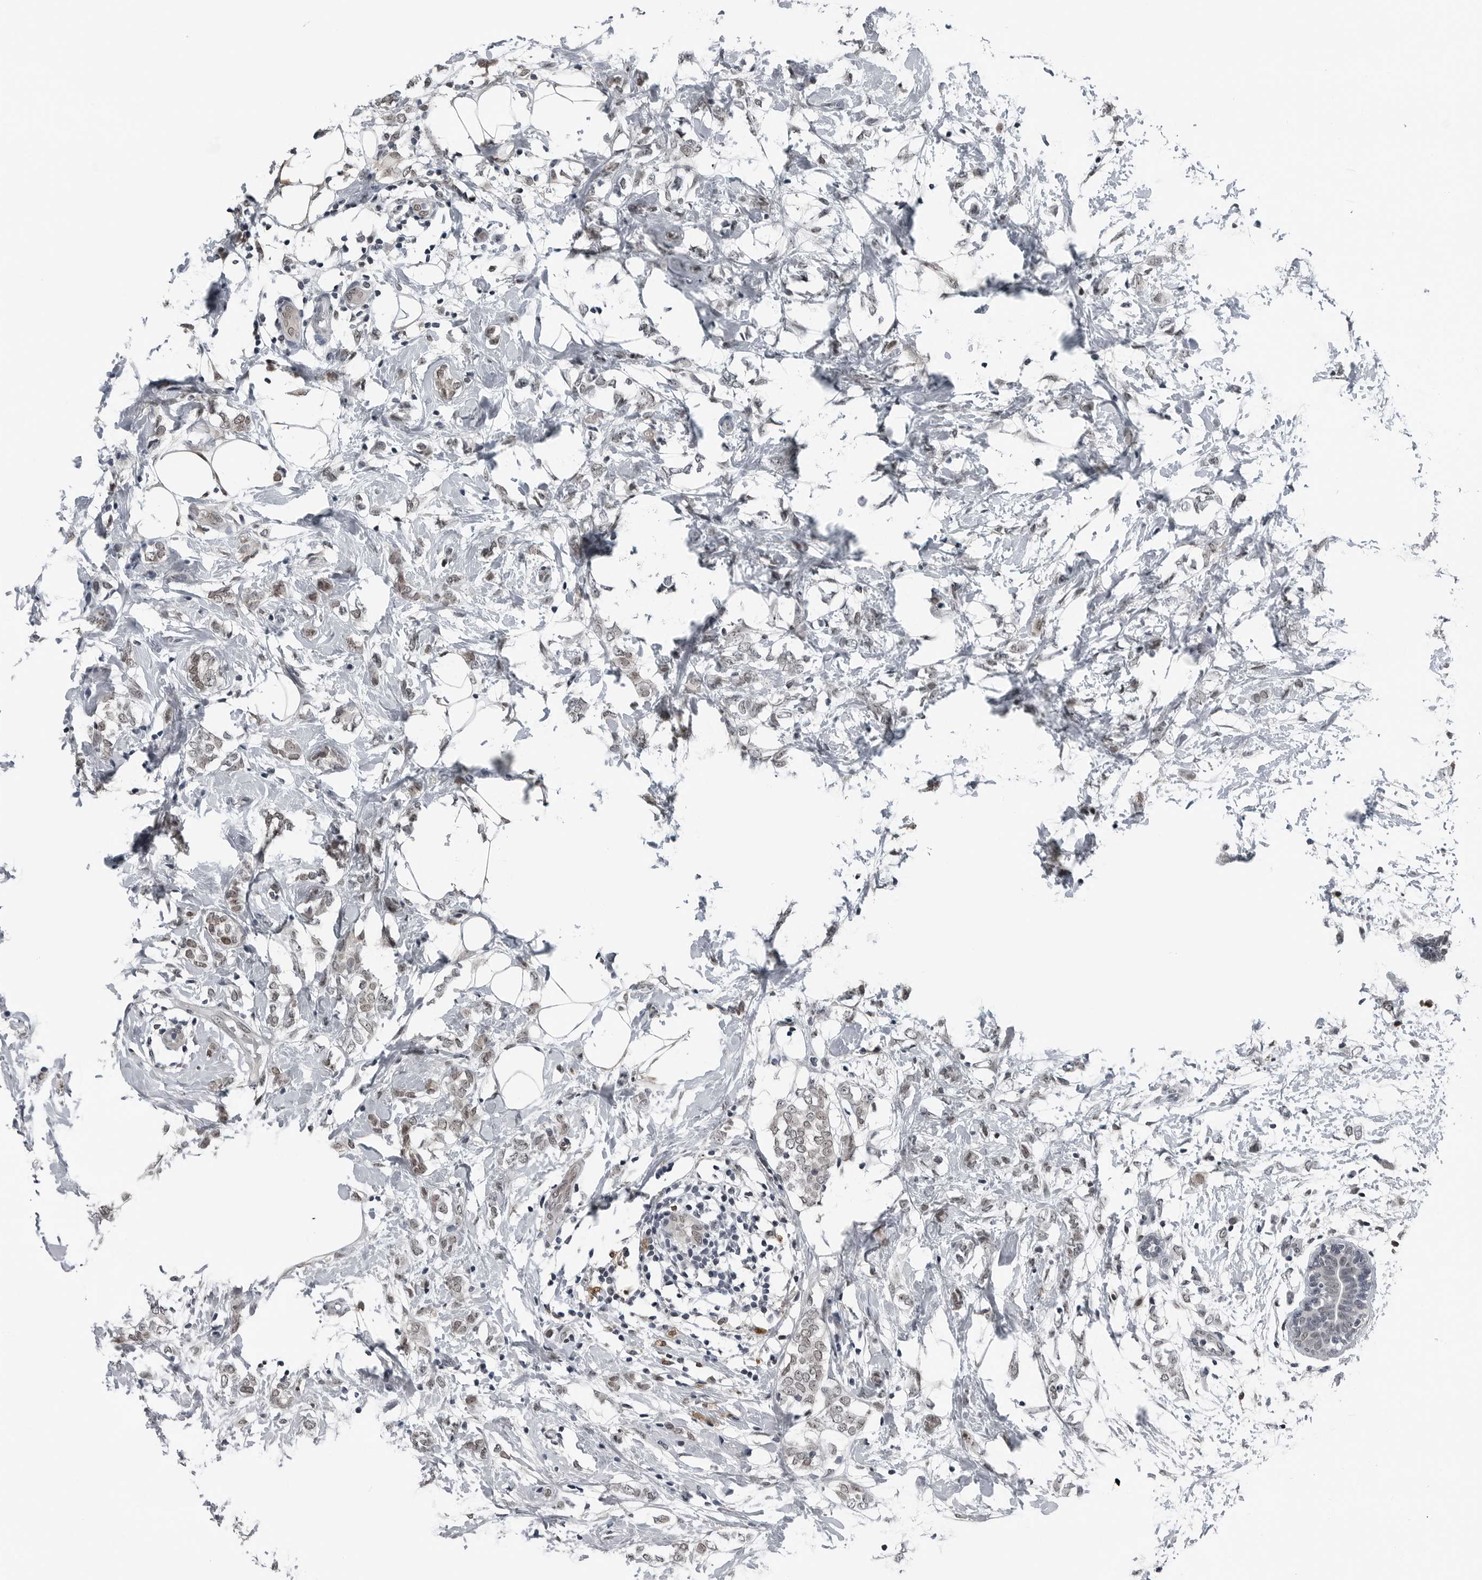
{"staining": {"intensity": "weak", "quantity": ">75%", "location": "nuclear"}, "tissue": "breast cancer", "cell_type": "Tumor cells", "image_type": "cancer", "snomed": [{"axis": "morphology", "description": "Normal tissue, NOS"}, {"axis": "morphology", "description": "Lobular carcinoma"}, {"axis": "topography", "description": "Breast"}], "caption": "Tumor cells exhibit weak nuclear staining in approximately >75% of cells in breast cancer (lobular carcinoma).", "gene": "AKR1A1", "patient": {"sex": "female", "age": 47}}